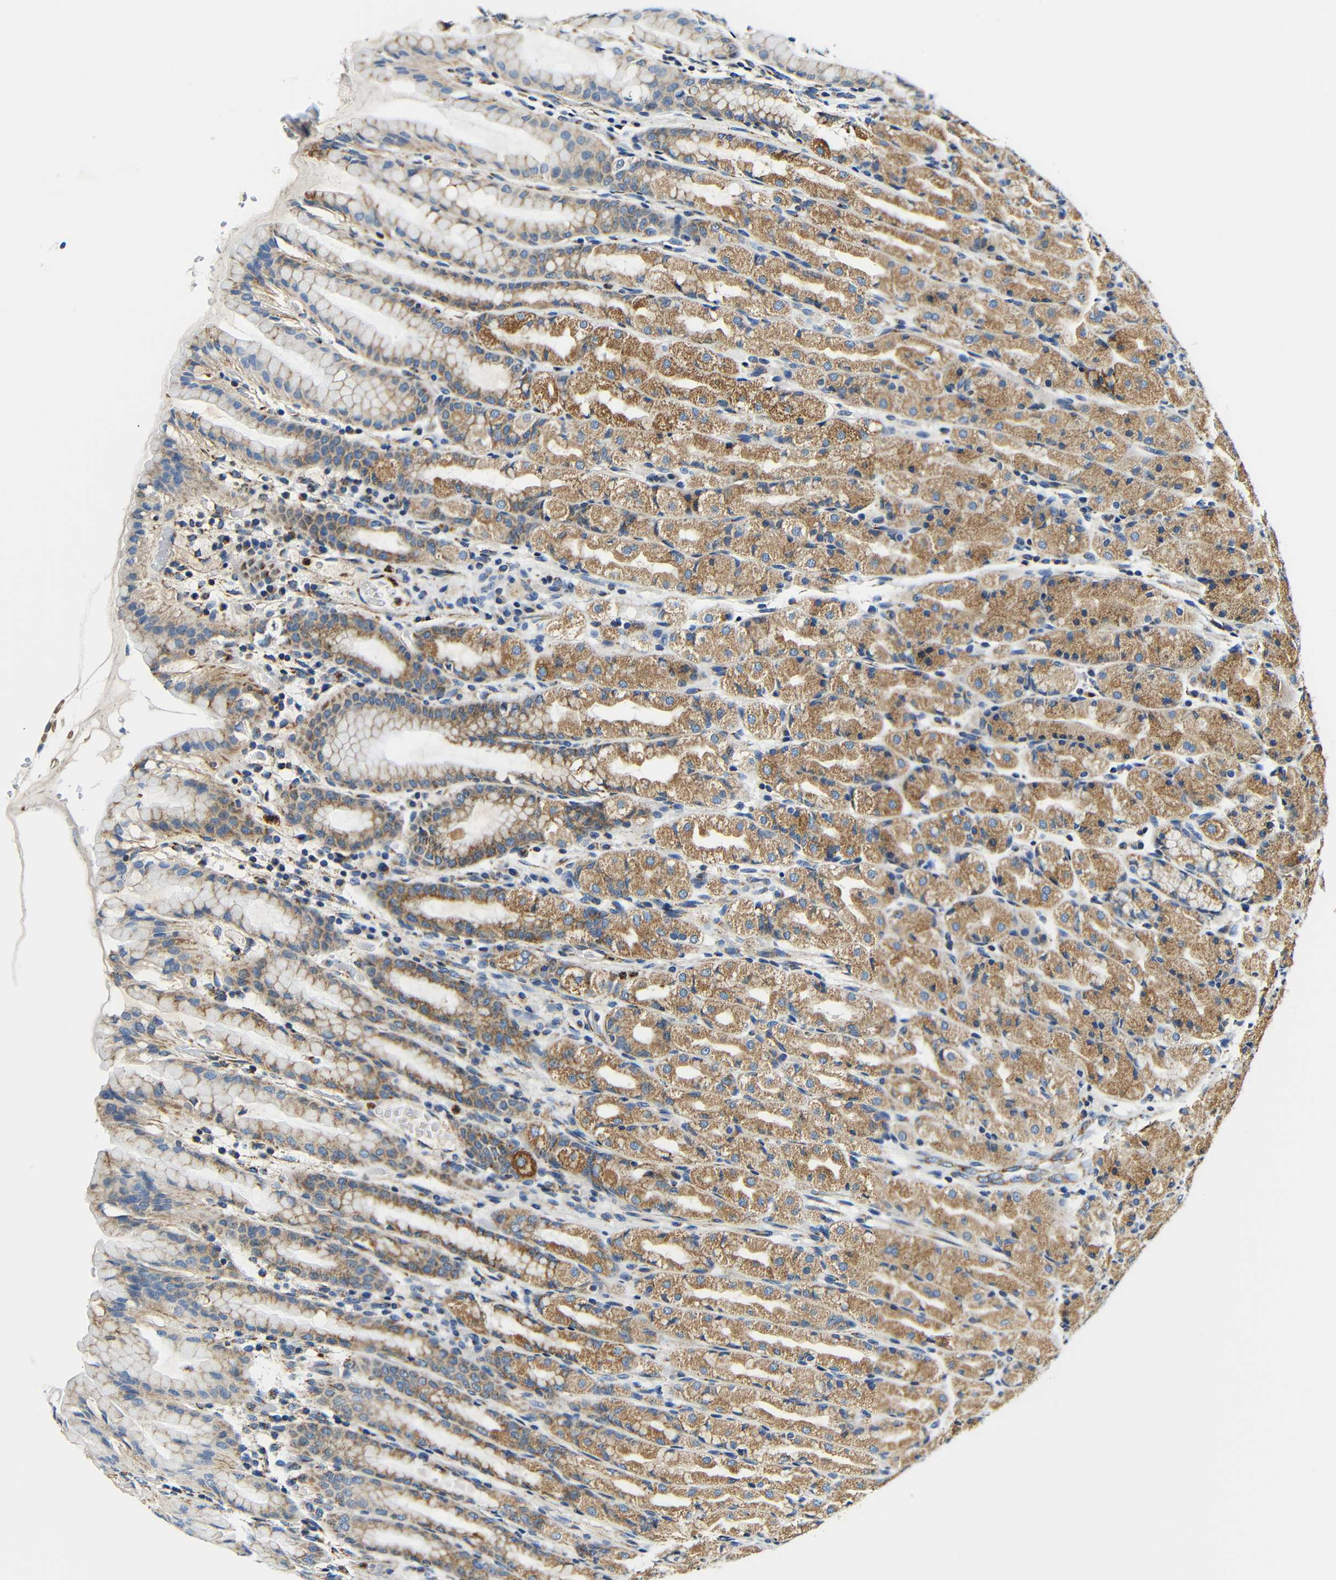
{"staining": {"intensity": "moderate", "quantity": ">75%", "location": "cytoplasmic/membranous"}, "tissue": "stomach", "cell_type": "Glandular cells", "image_type": "normal", "snomed": [{"axis": "morphology", "description": "Normal tissue, NOS"}, {"axis": "topography", "description": "Stomach, upper"}], "caption": "Normal stomach displays moderate cytoplasmic/membranous staining in approximately >75% of glandular cells, visualized by immunohistochemistry. The staining was performed using DAB (3,3'-diaminobenzidine) to visualize the protein expression in brown, while the nuclei were stained in blue with hematoxylin (Magnification: 20x).", "gene": "GALNT18", "patient": {"sex": "male", "age": 68}}